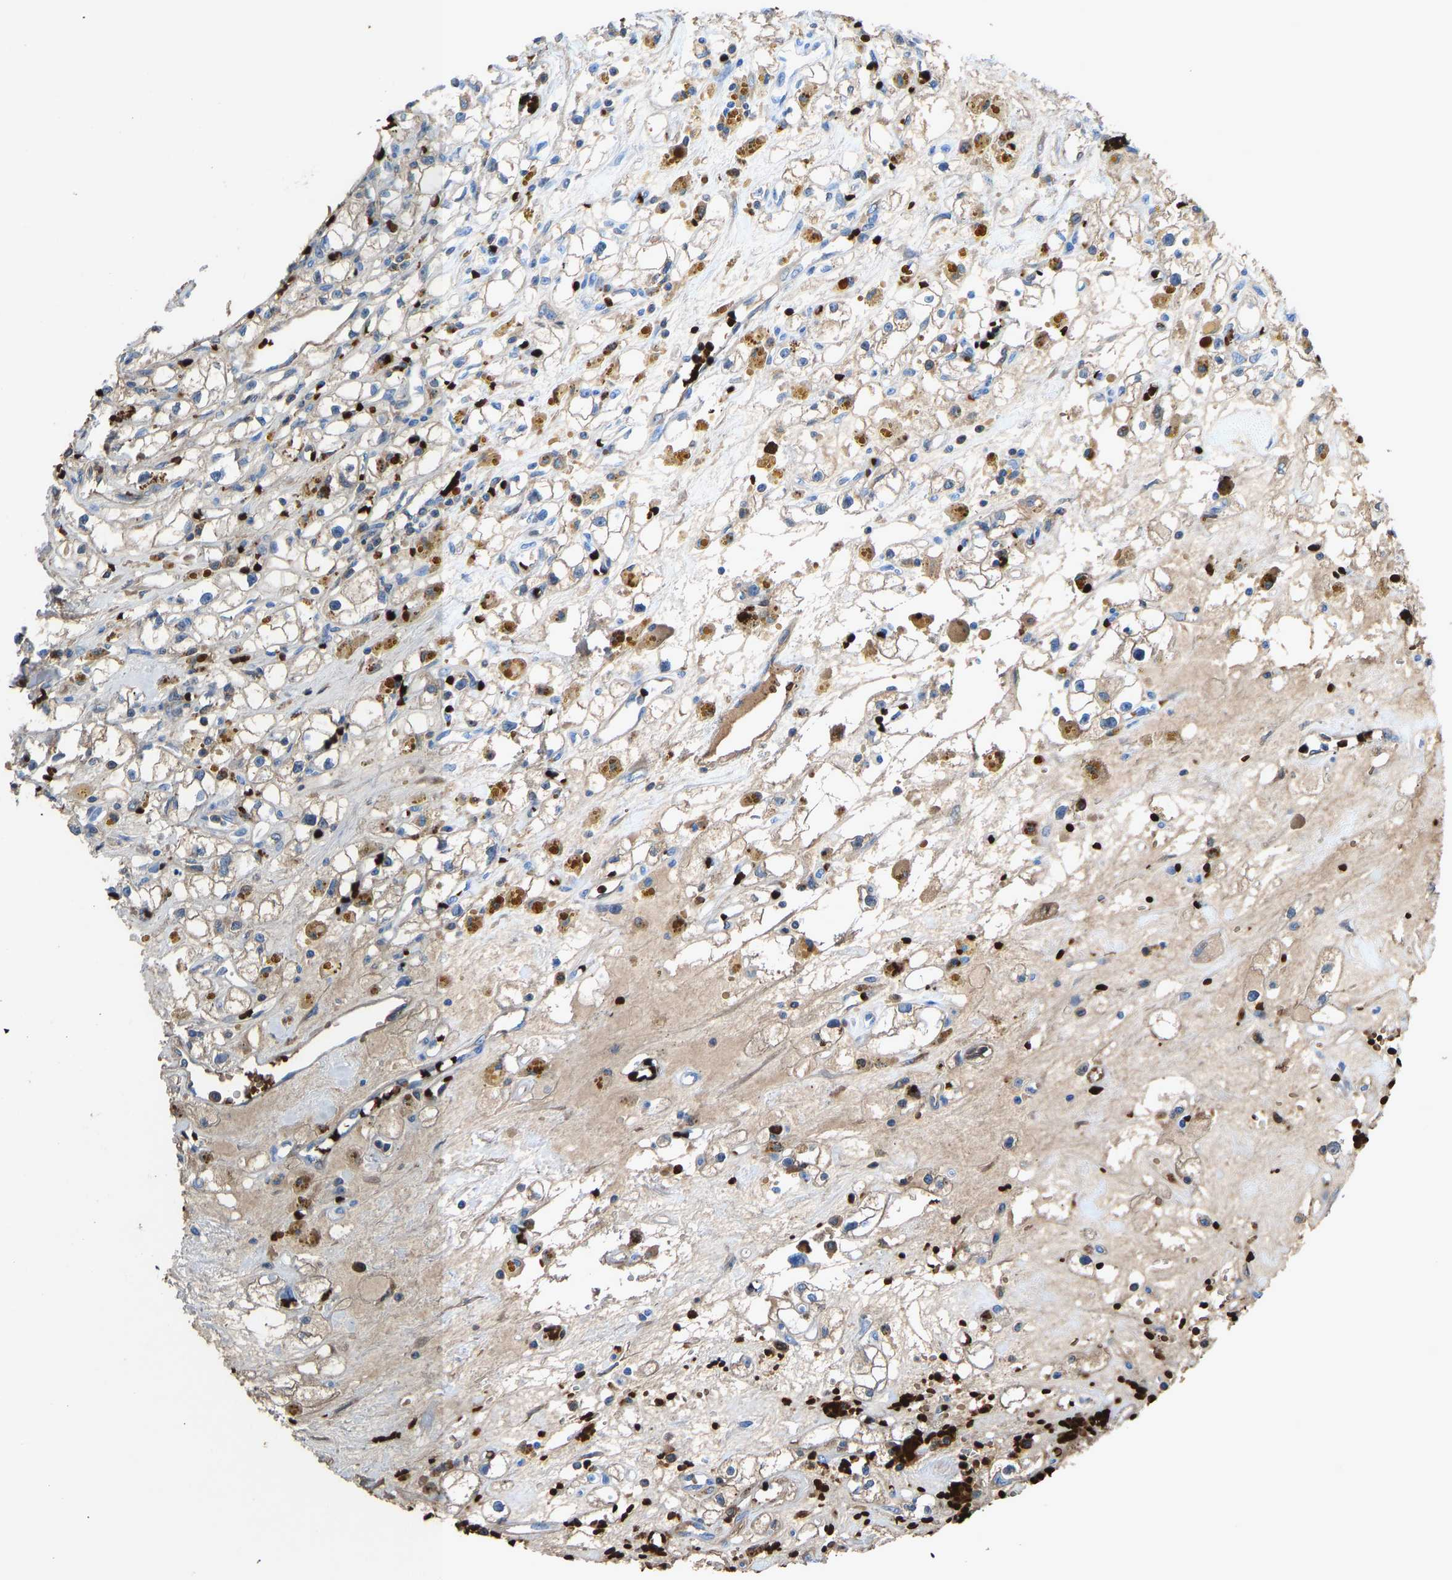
{"staining": {"intensity": "weak", "quantity": "<25%", "location": "cytoplasmic/membranous"}, "tissue": "renal cancer", "cell_type": "Tumor cells", "image_type": "cancer", "snomed": [{"axis": "morphology", "description": "Adenocarcinoma, NOS"}, {"axis": "topography", "description": "Kidney"}], "caption": "There is no significant positivity in tumor cells of renal adenocarcinoma.", "gene": "PIGS", "patient": {"sex": "male", "age": 56}}